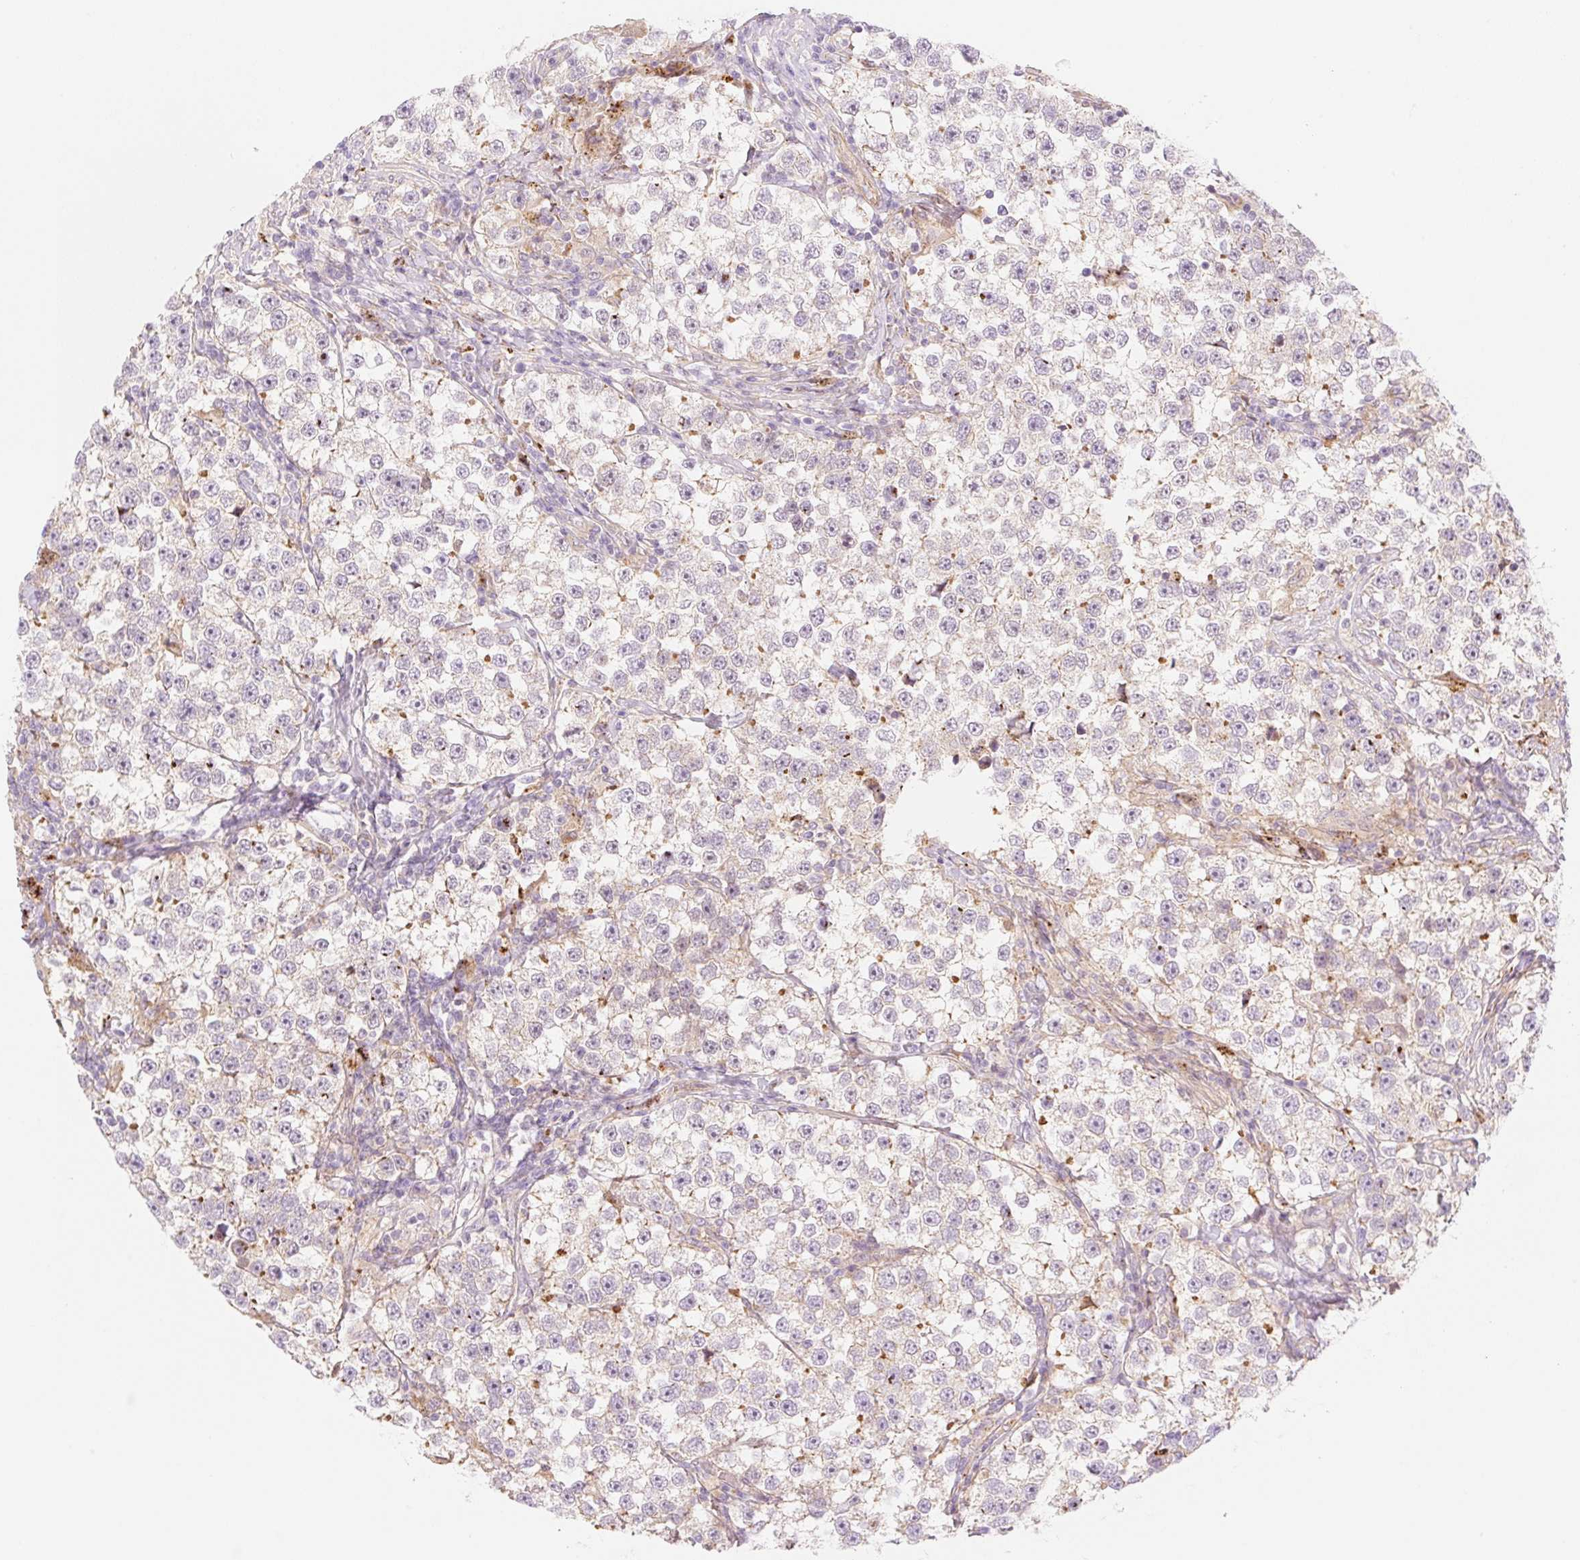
{"staining": {"intensity": "negative", "quantity": "none", "location": "none"}, "tissue": "testis cancer", "cell_type": "Tumor cells", "image_type": "cancer", "snomed": [{"axis": "morphology", "description": "Seminoma, NOS"}, {"axis": "topography", "description": "Testis"}], "caption": "Tumor cells show no significant protein positivity in seminoma (testis).", "gene": "NLRP5", "patient": {"sex": "male", "age": 46}}